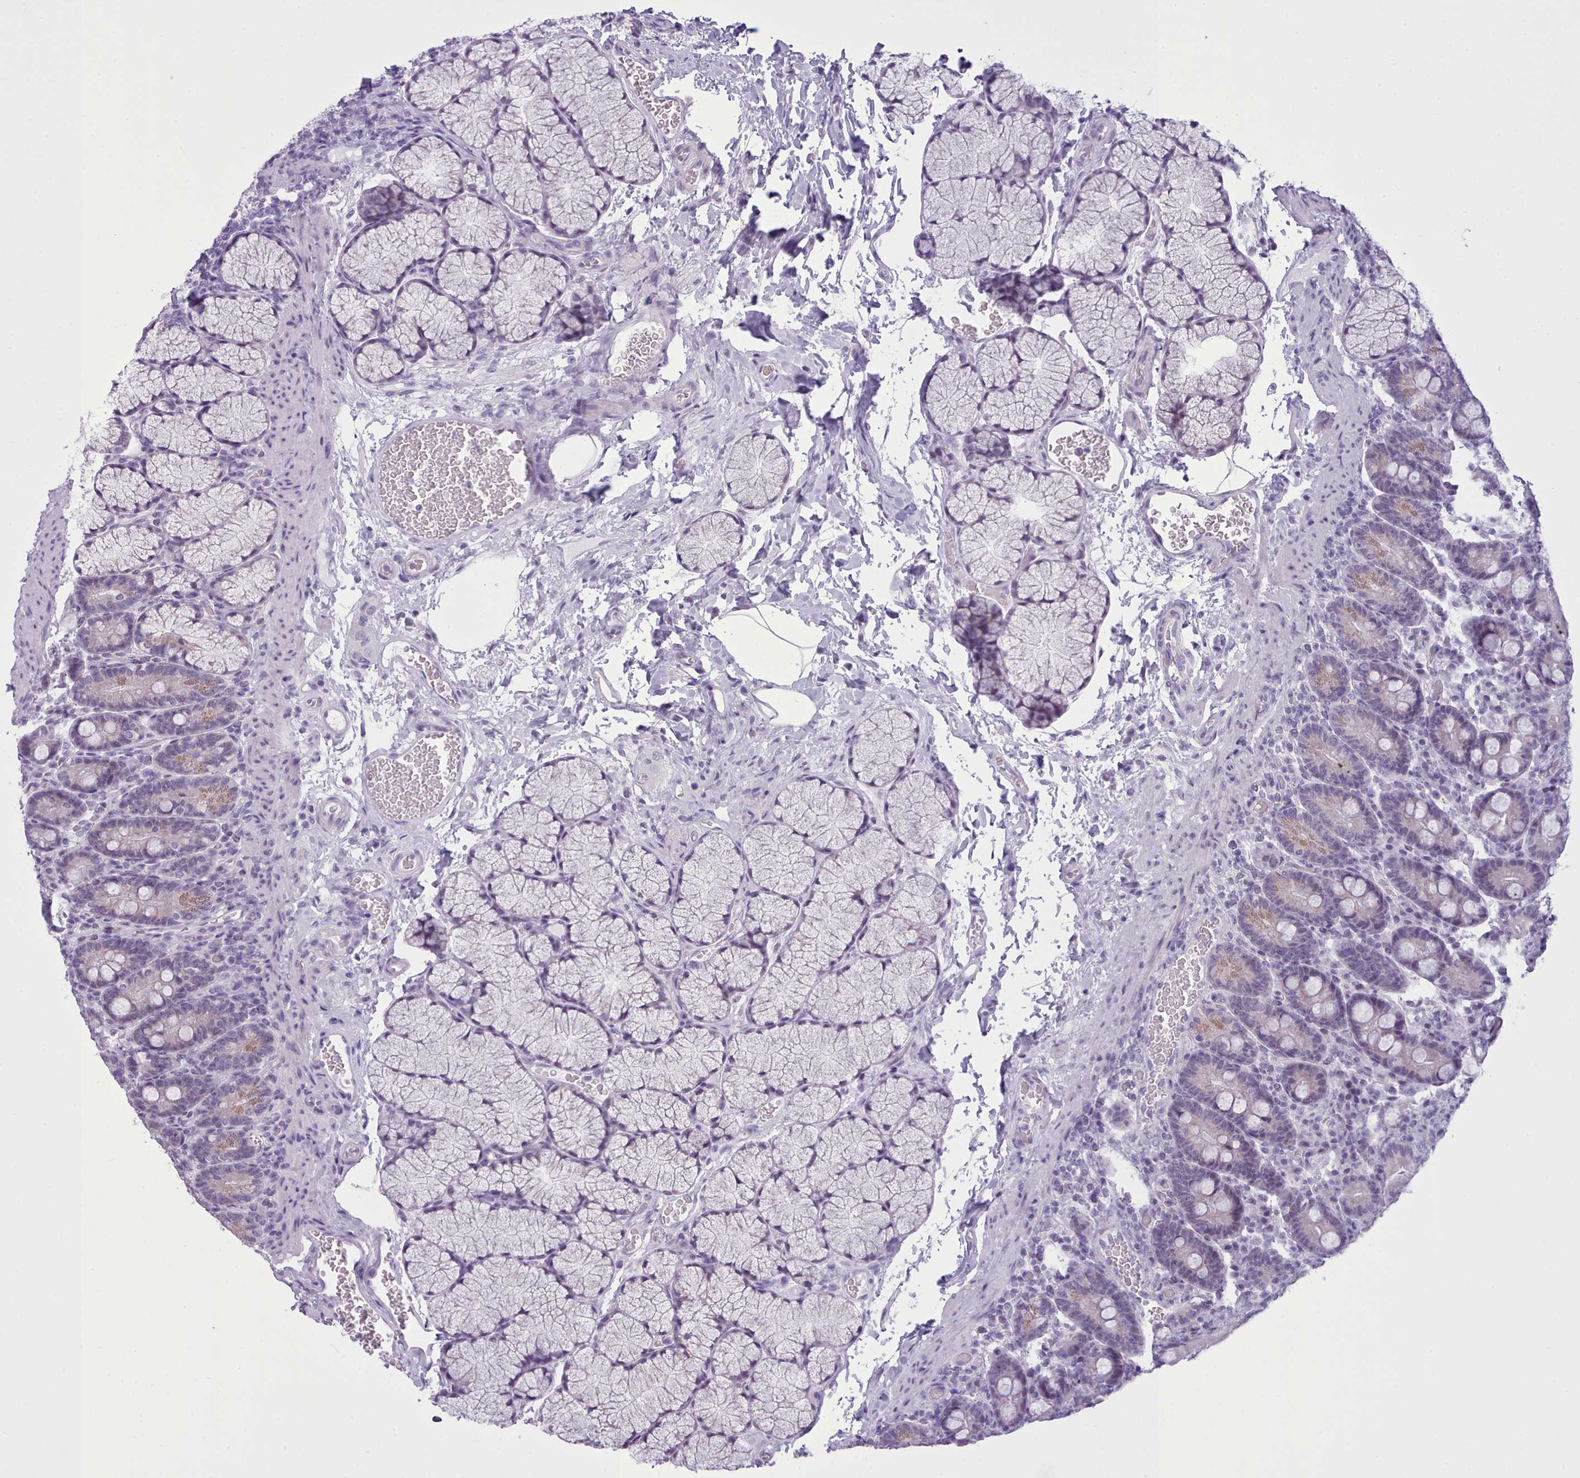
{"staining": {"intensity": "negative", "quantity": "none", "location": "none"}, "tissue": "duodenum", "cell_type": "Glandular cells", "image_type": "normal", "snomed": [{"axis": "morphology", "description": "Normal tissue, NOS"}, {"axis": "topography", "description": "Duodenum"}], "caption": "This is a photomicrograph of IHC staining of benign duodenum, which shows no staining in glandular cells.", "gene": "FBXO48", "patient": {"sex": "male", "age": 35}}